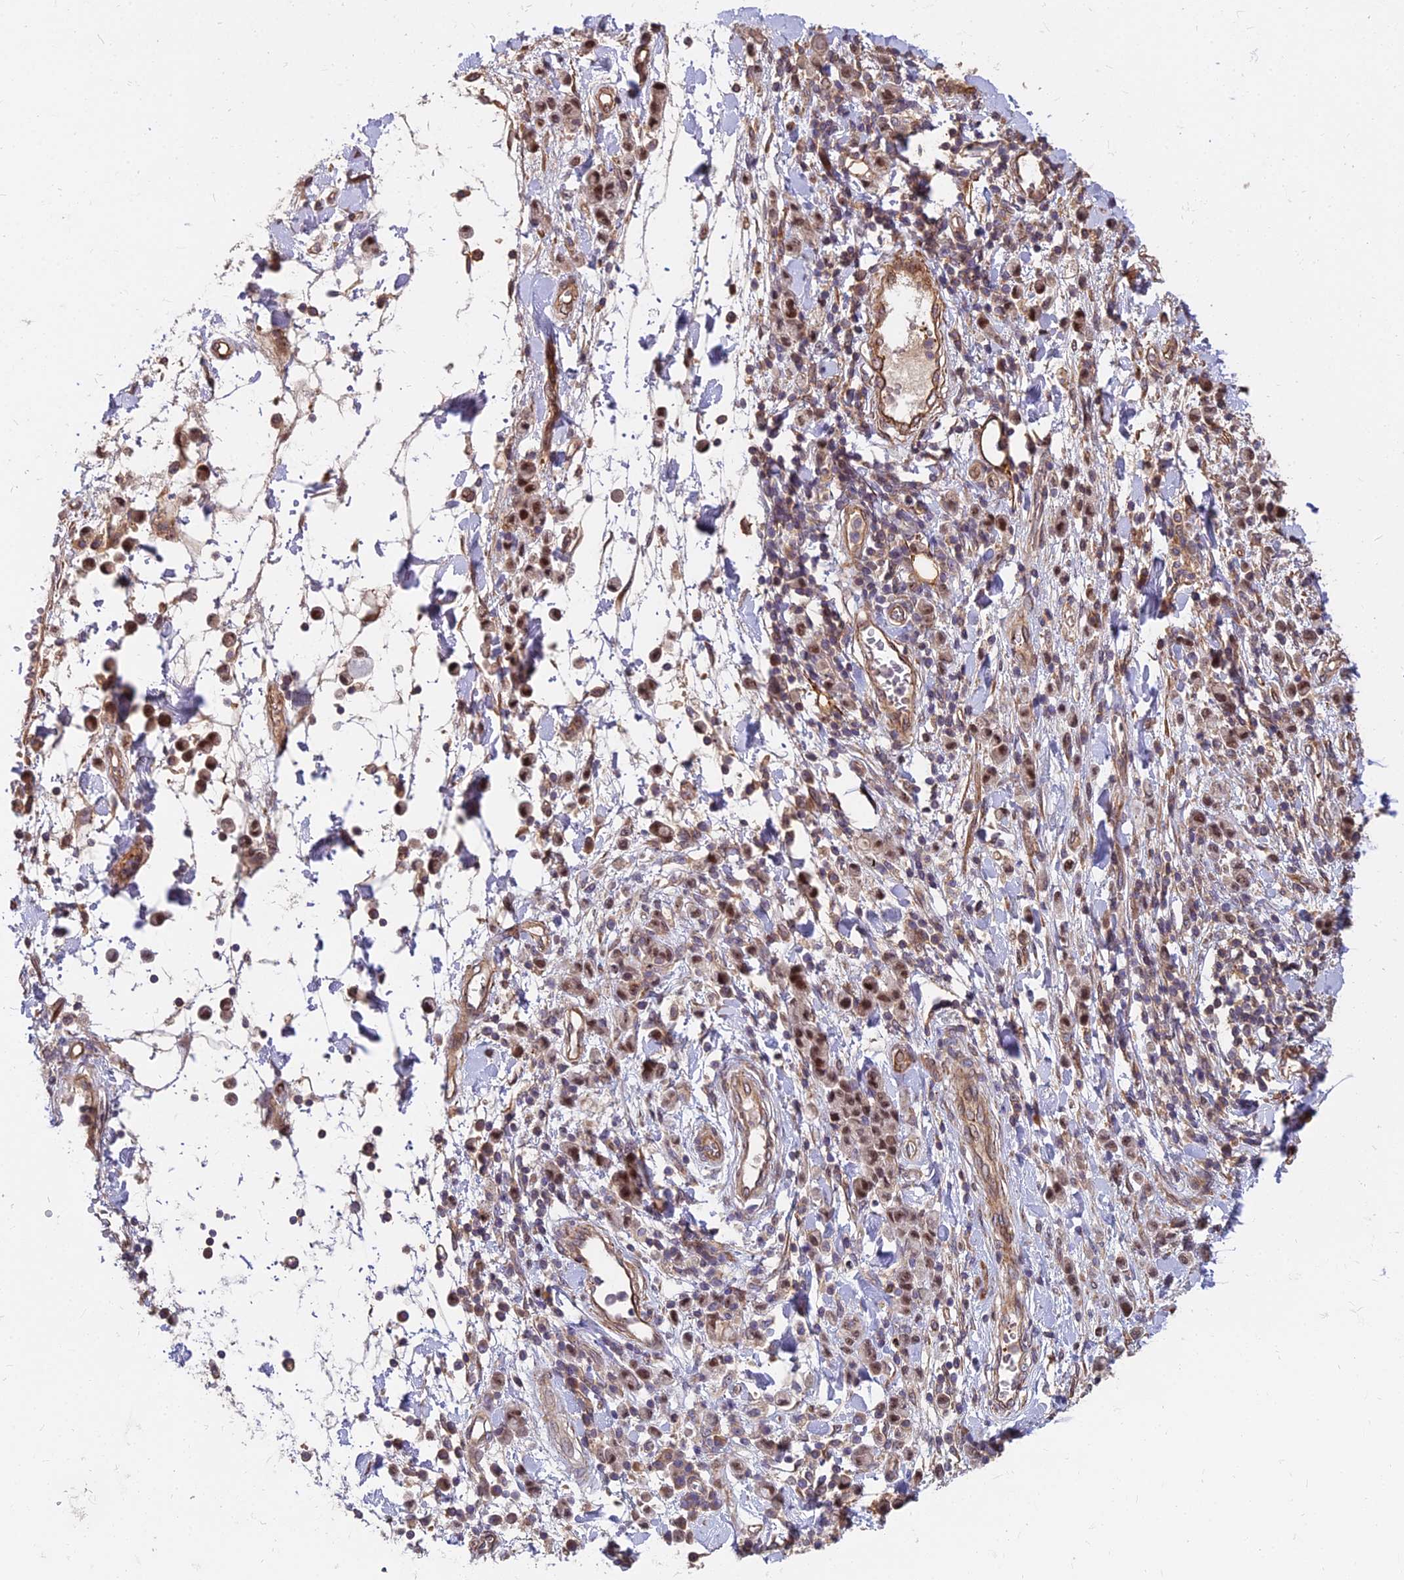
{"staining": {"intensity": "moderate", "quantity": ">75%", "location": "nuclear"}, "tissue": "stomach cancer", "cell_type": "Tumor cells", "image_type": "cancer", "snomed": [{"axis": "morphology", "description": "Adenocarcinoma, NOS"}, {"axis": "topography", "description": "Stomach"}], "caption": "Protein staining of stomach adenocarcinoma tissue exhibits moderate nuclear positivity in approximately >75% of tumor cells. The staining was performed using DAB (3,3'-diaminobenzidine), with brown indicating positive protein expression. Nuclei are stained blue with hematoxylin.", "gene": "TCEA3", "patient": {"sex": "male", "age": 77}}